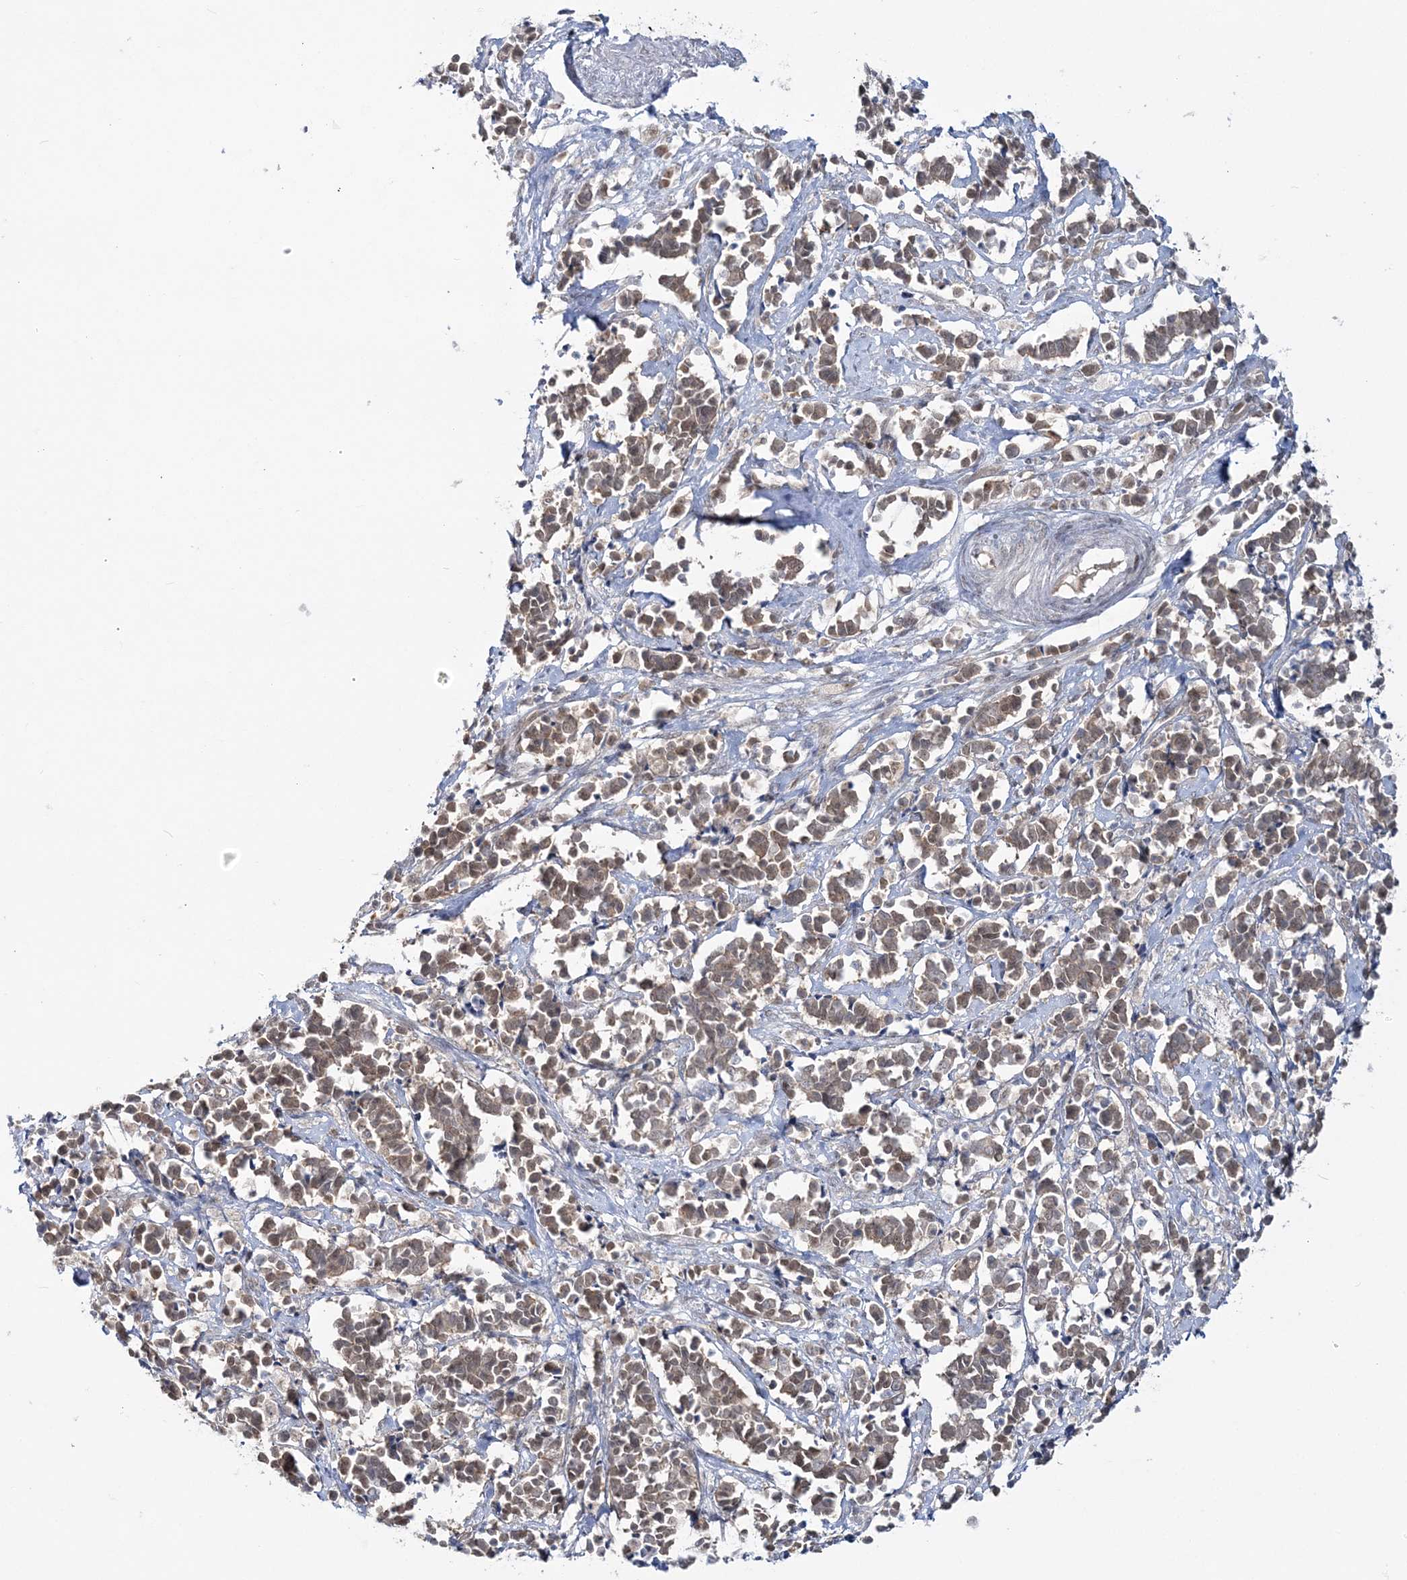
{"staining": {"intensity": "weak", "quantity": ">75%", "location": "cytoplasmic/membranous,nuclear"}, "tissue": "cervical cancer", "cell_type": "Tumor cells", "image_type": "cancer", "snomed": [{"axis": "morphology", "description": "Normal tissue, NOS"}, {"axis": "morphology", "description": "Squamous cell carcinoma, NOS"}, {"axis": "topography", "description": "Cervix"}], "caption": "Immunohistochemical staining of cervical cancer (squamous cell carcinoma) demonstrates low levels of weak cytoplasmic/membranous and nuclear protein positivity in about >75% of tumor cells. (Brightfield microscopy of DAB IHC at high magnification).", "gene": "ZFAND6", "patient": {"sex": "female", "age": 35}}